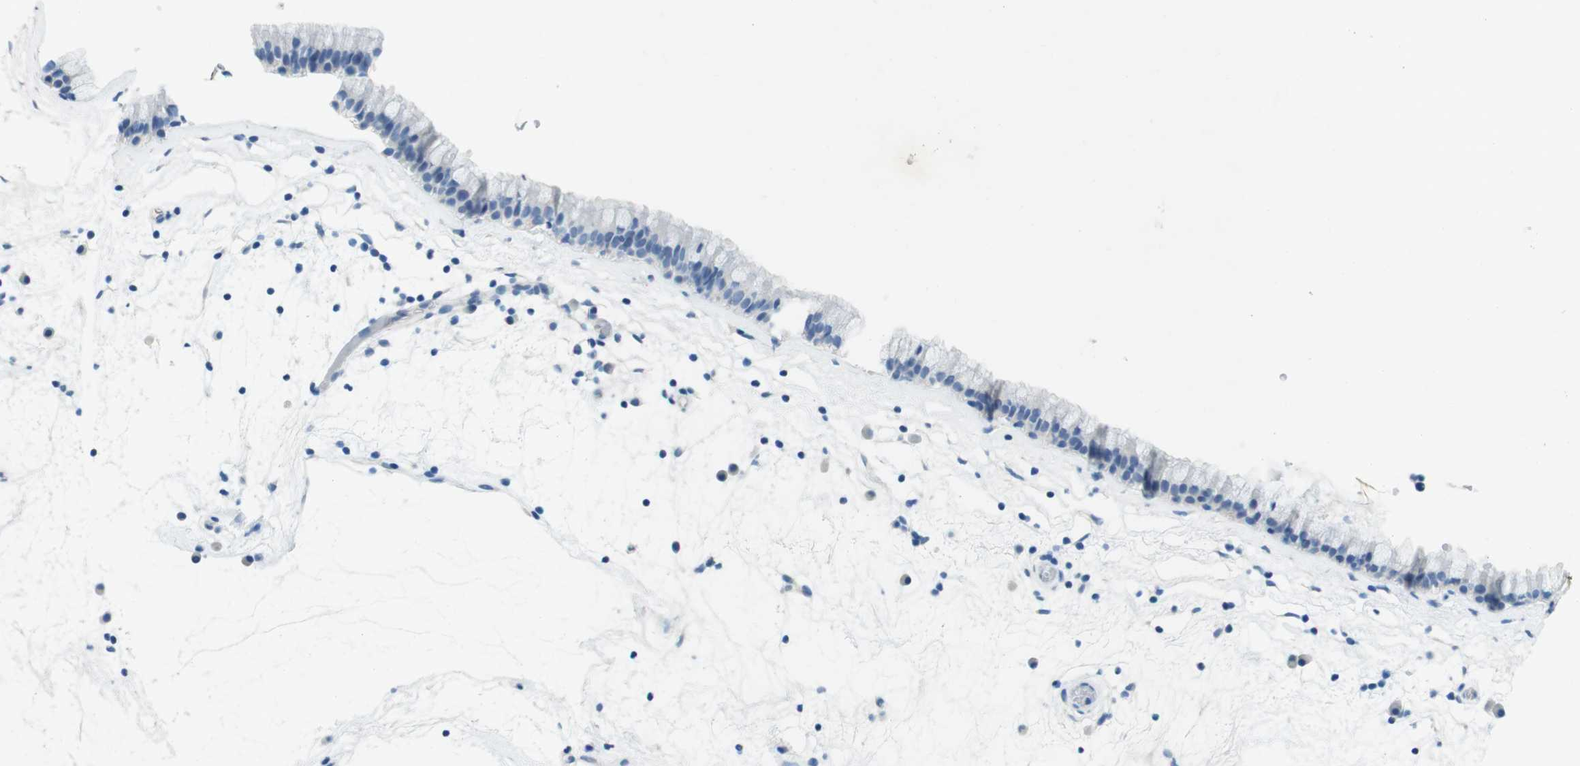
{"staining": {"intensity": "negative", "quantity": "none", "location": "none"}, "tissue": "nasopharynx", "cell_type": "Respiratory epithelial cells", "image_type": "normal", "snomed": [{"axis": "morphology", "description": "Normal tissue, NOS"}, {"axis": "morphology", "description": "Inflammation, NOS"}, {"axis": "topography", "description": "Nasopharynx"}], "caption": "A histopathology image of nasopharynx stained for a protein demonstrates no brown staining in respiratory epithelial cells. Nuclei are stained in blue.", "gene": "CD320", "patient": {"sex": "male", "age": 48}}